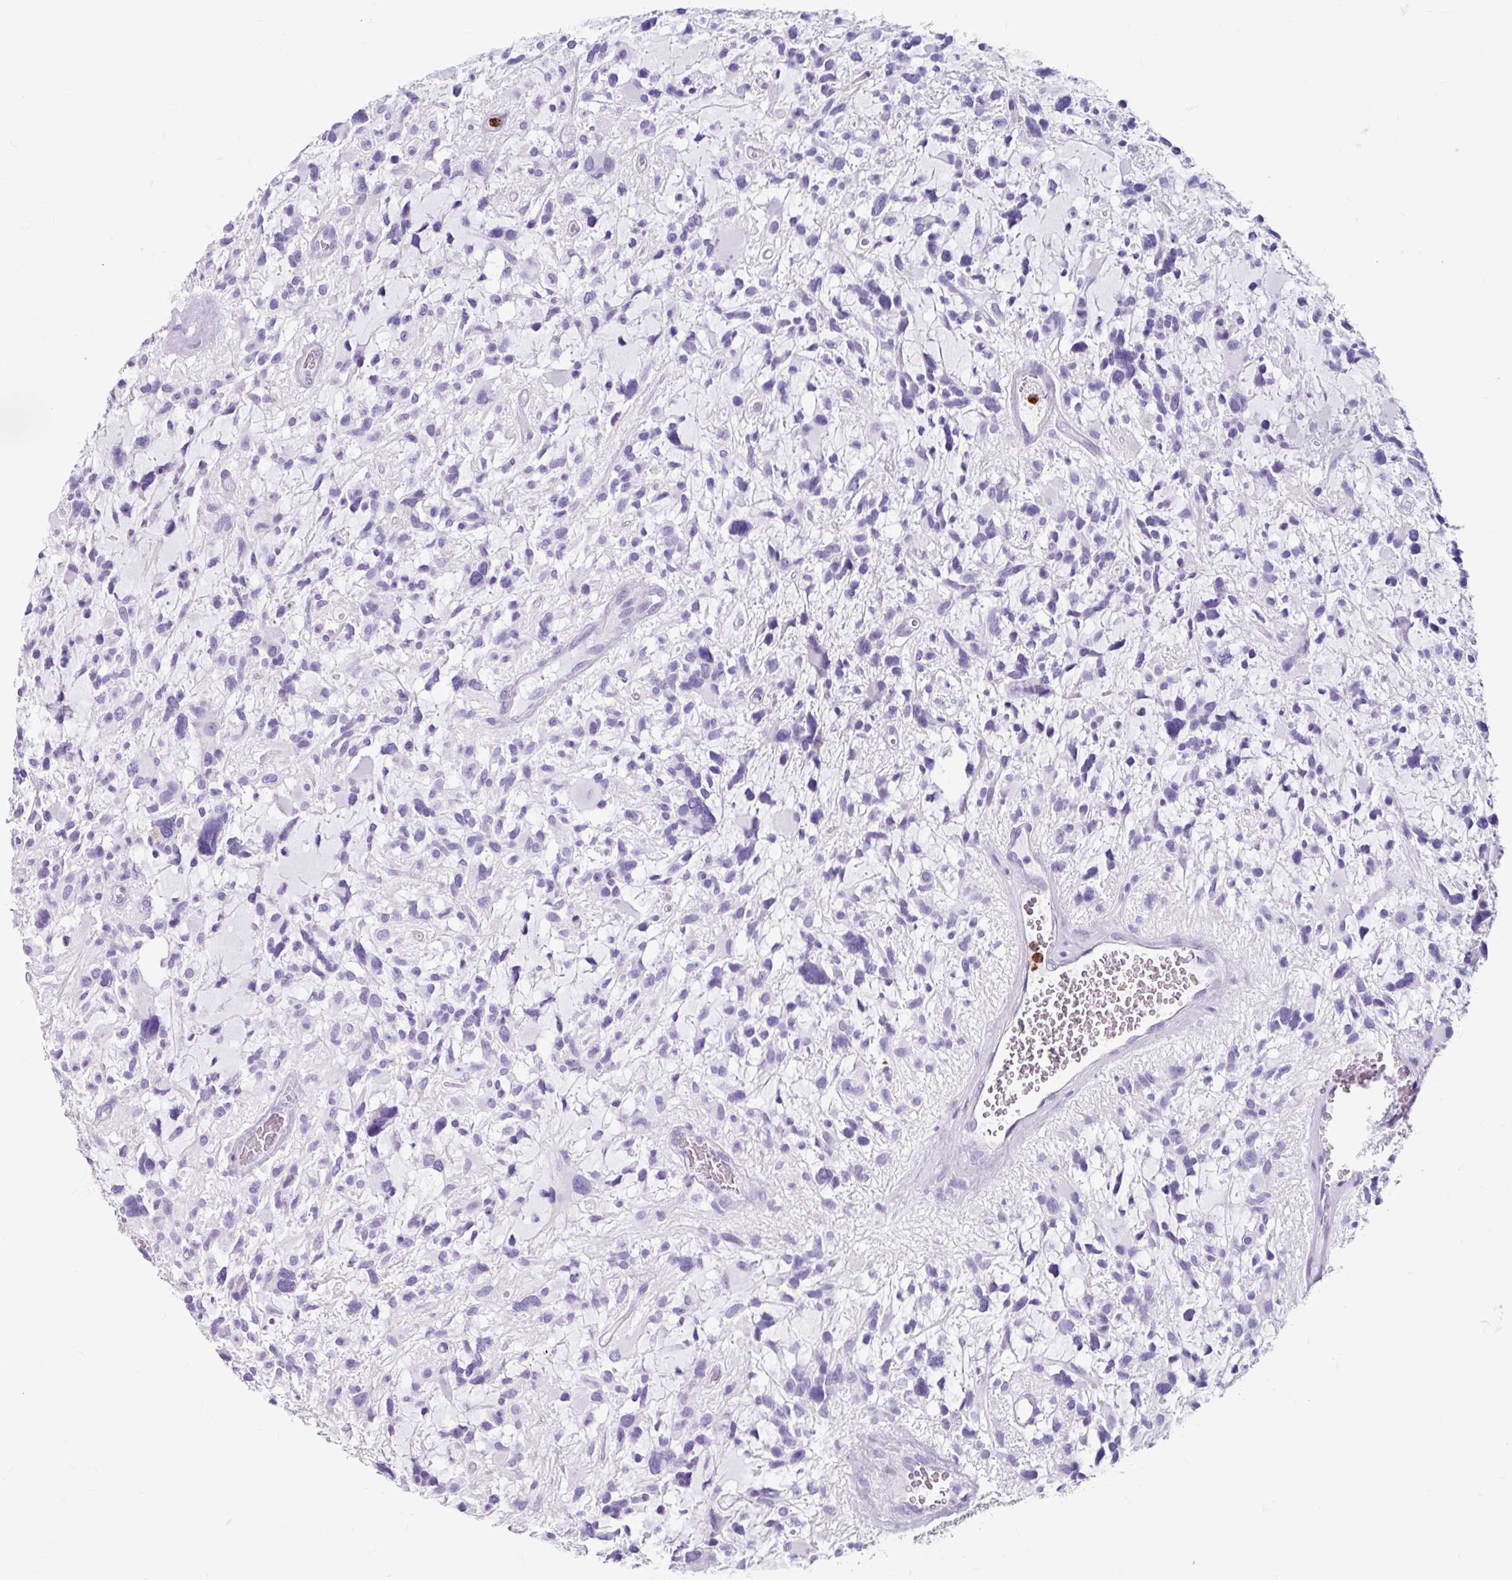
{"staining": {"intensity": "negative", "quantity": "none", "location": "none"}, "tissue": "glioma", "cell_type": "Tumor cells", "image_type": "cancer", "snomed": [{"axis": "morphology", "description": "Glioma, malignant, High grade"}, {"axis": "topography", "description": "Brain"}], "caption": "Immunohistochemical staining of human glioma demonstrates no significant positivity in tumor cells.", "gene": "ANKRD1", "patient": {"sex": "female", "age": 11}}